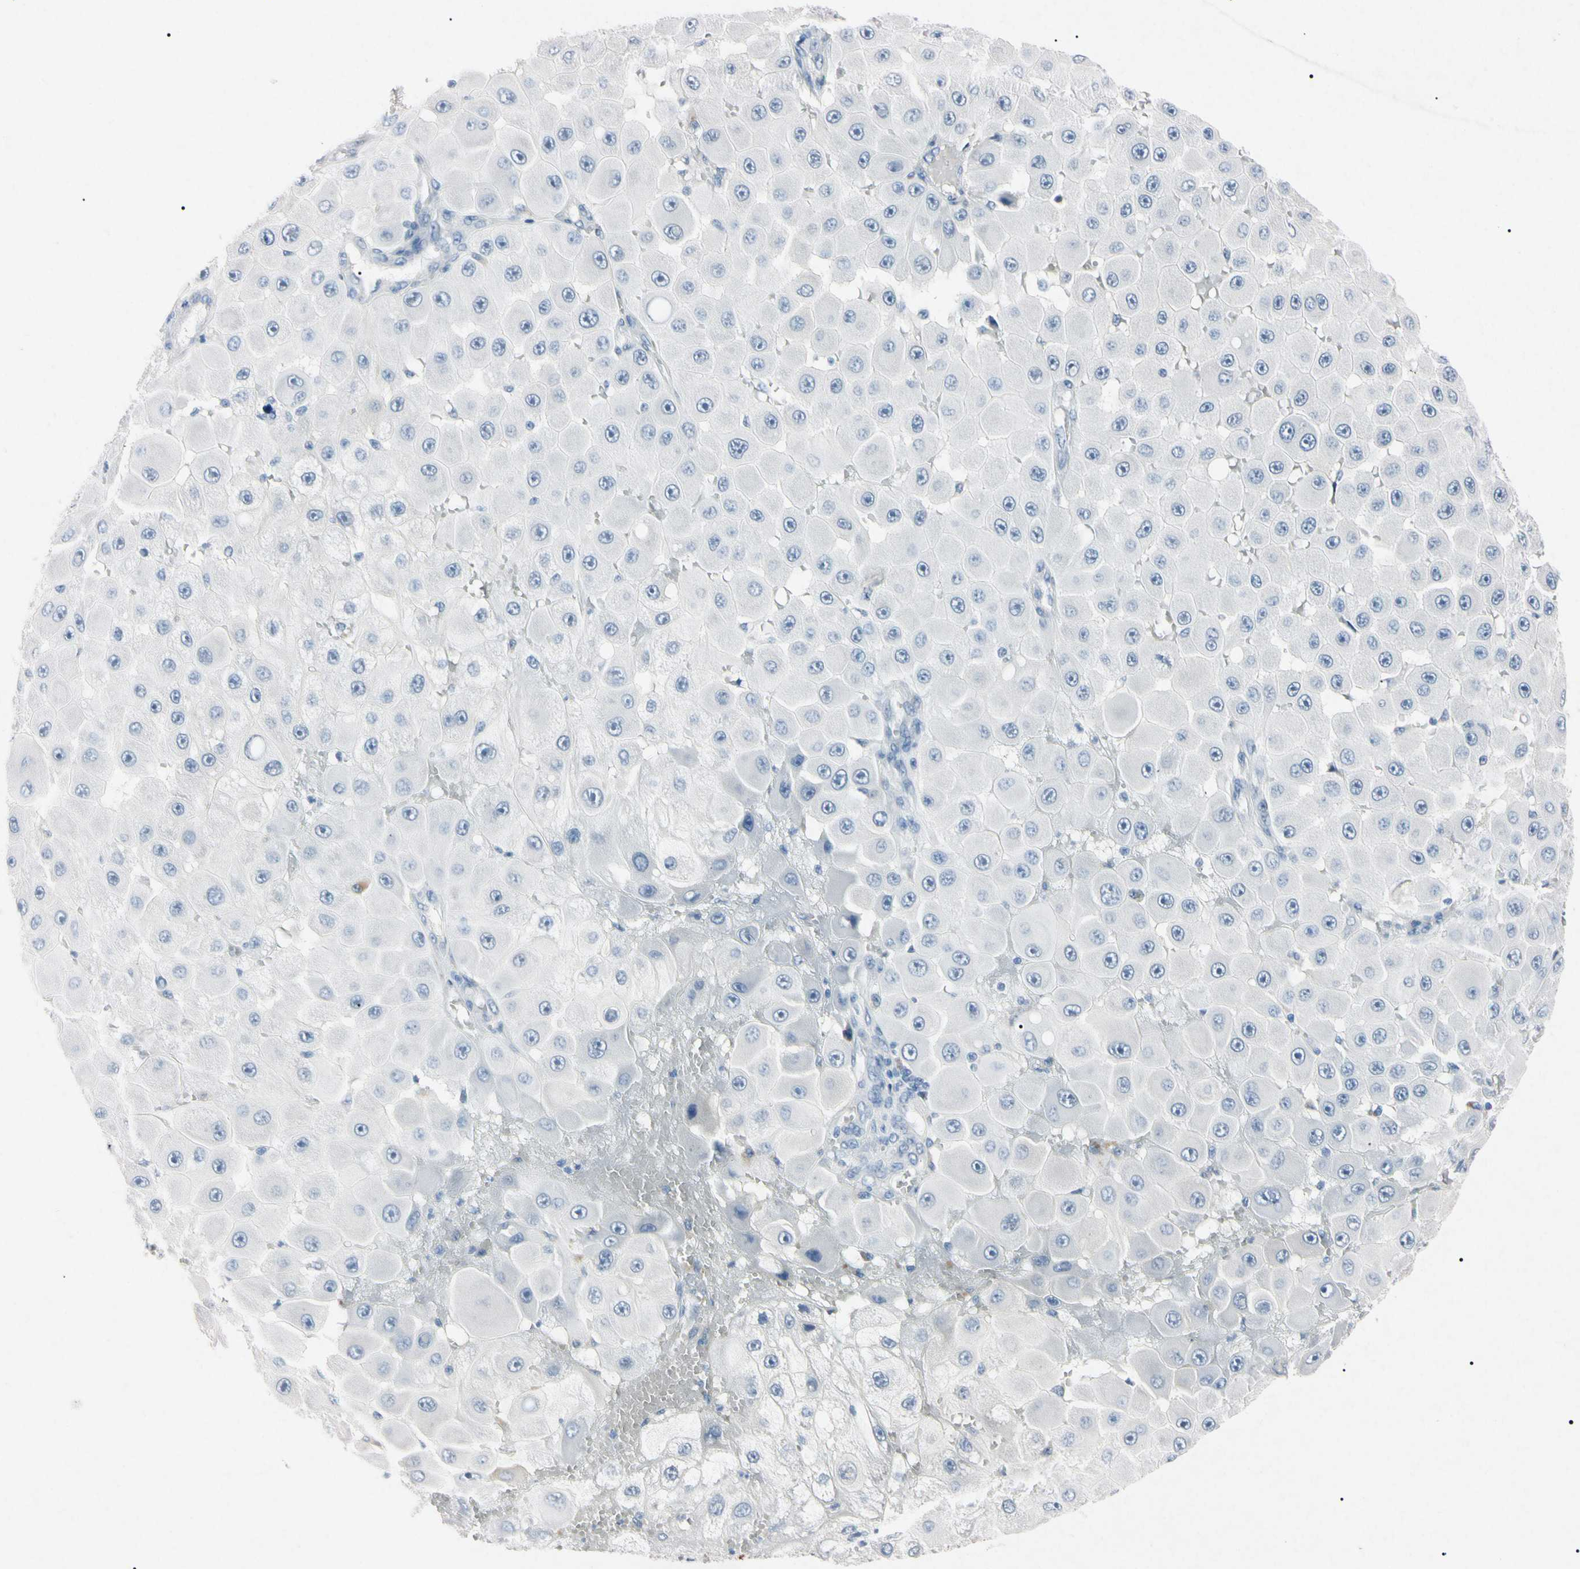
{"staining": {"intensity": "negative", "quantity": "none", "location": "none"}, "tissue": "melanoma", "cell_type": "Tumor cells", "image_type": "cancer", "snomed": [{"axis": "morphology", "description": "Malignant melanoma, NOS"}, {"axis": "topography", "description": "Skin"}], "caption": "Malignant melanoma was stained to show a protein in brown. There is no significant expression in tumor cells.", "gene": "ELN", "patient": {"sex": "female", "age": 81}}